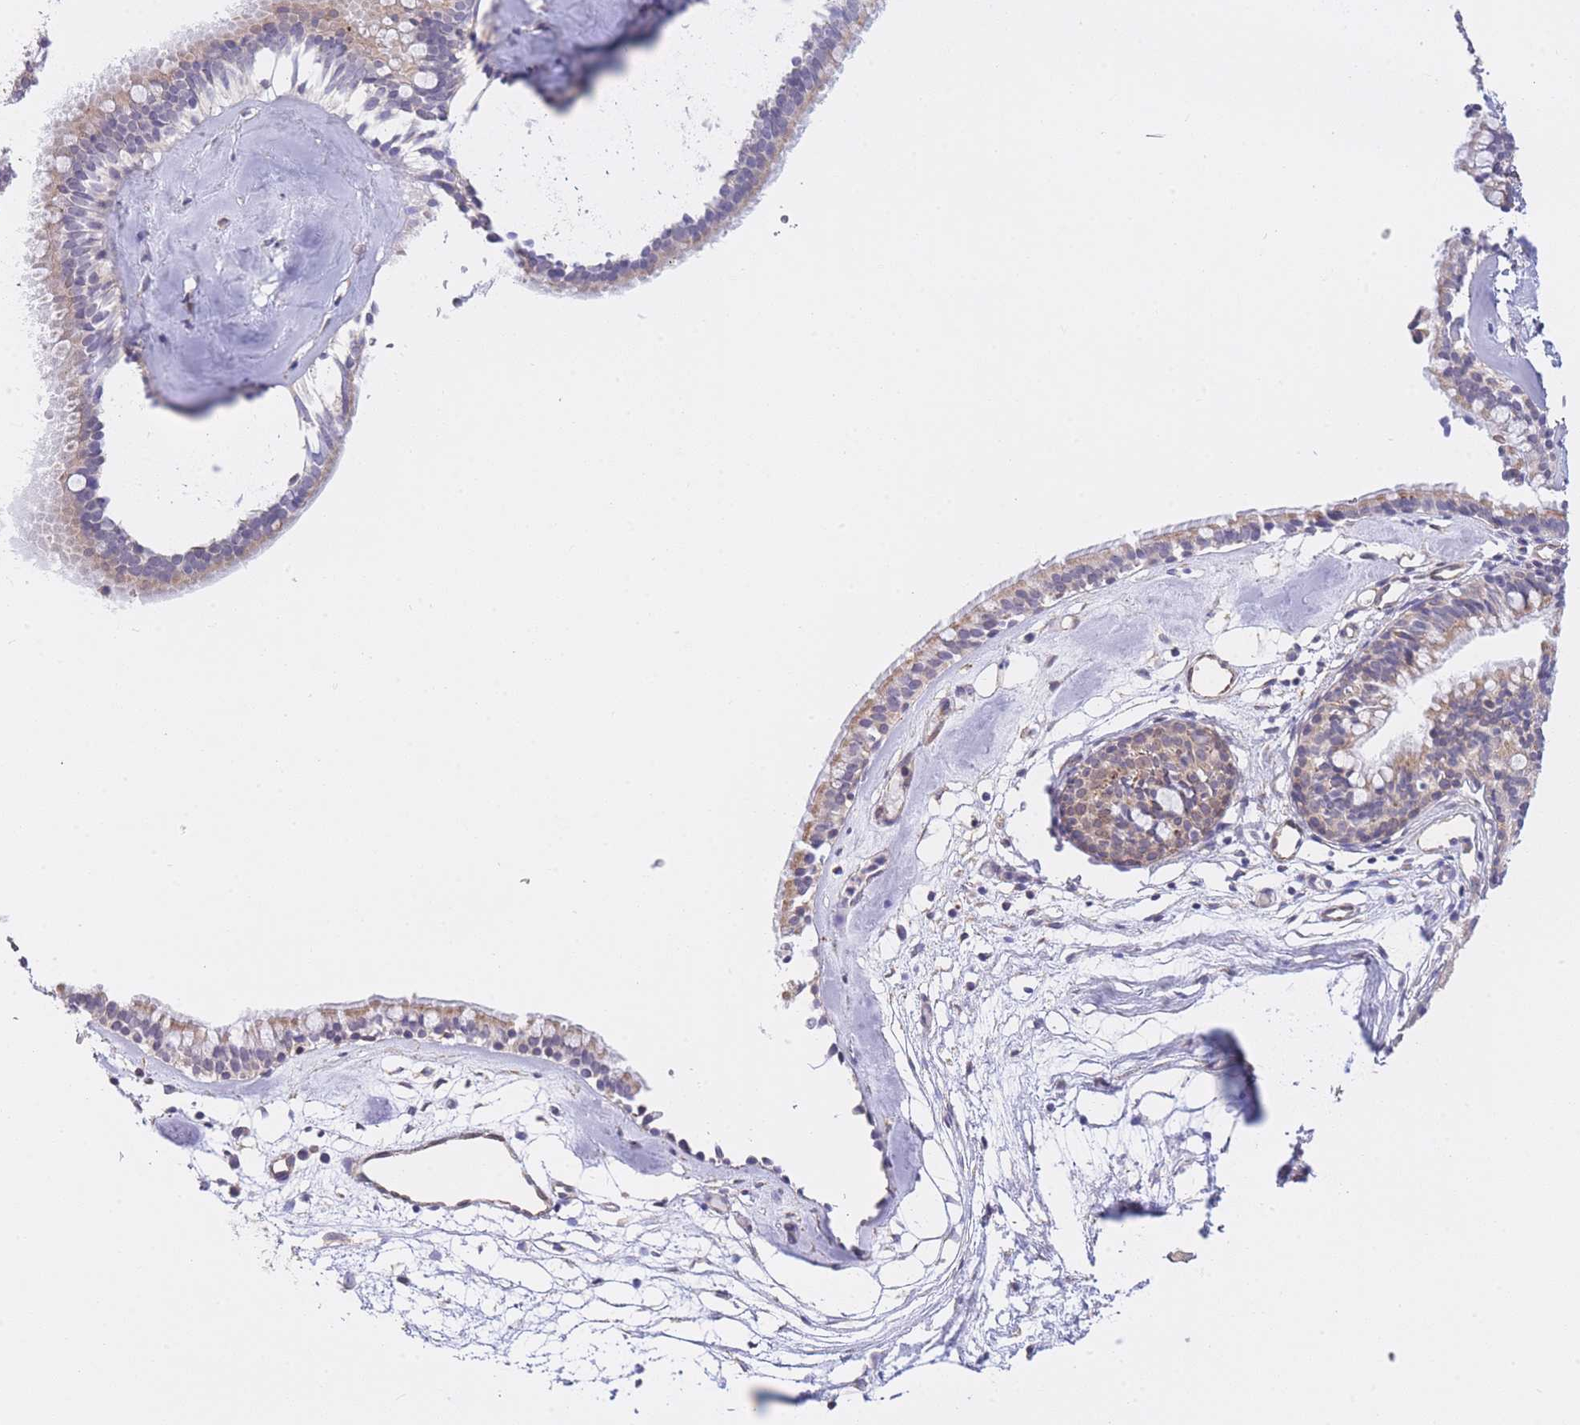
{"staining": {"intensity": "weak", "quantity": "25%-75%", "location": "cytoplasmic/membranous"}, "tissue": "nasopharynx", "cell_type": "Respiratory epithelial cells", "image_type": "normal", "snomed": [{"axis": "morphology", "description": "Normal tissue, NOS"}, {"axis": "topography", "description": "Nasopharynx"}], "caption": "Protein staining reveals weak cytoplasmic/membranous expression in approximately 25%-75% of respiratory epithelial cells in benign nasopharynx. The protein of interest is shown in brown color, while the nuclei are stained blue.", "gene": "CTBP1", "patient": {"sex": "male", "age": 65}}